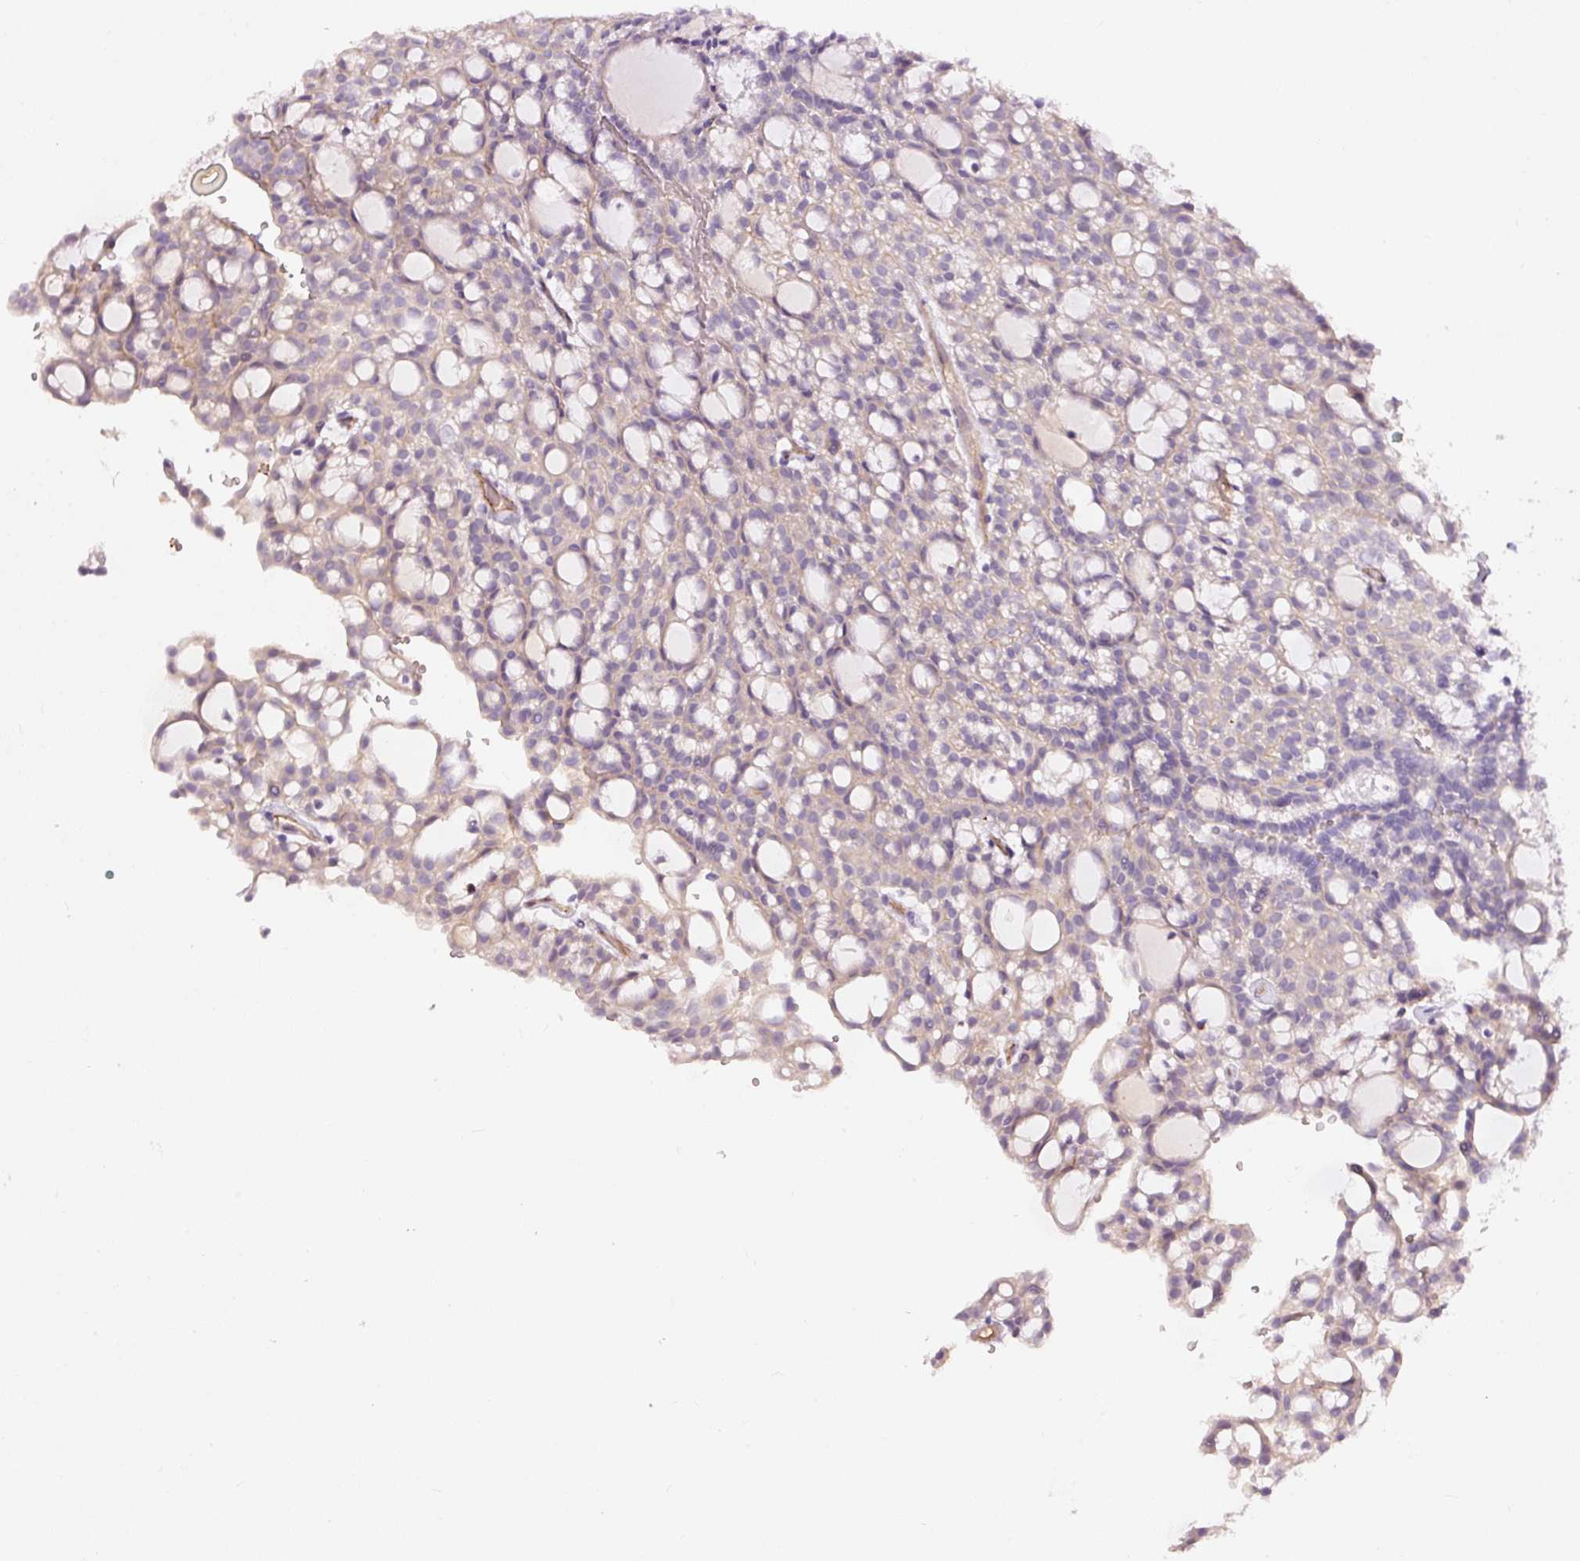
{"staining": {"intensity": "negative", "quantity": "none", "location": "none"}, "tissue": "renal cancer", "cell_type": "Tumor cells", "image_type": "cancer", "snomed": [{"axis": "morphology", "description": "Adenocarcinoma, NOS"}, {"axis": "topography", "description": "Kidney"}], "caption": "Renal cancer stained for a protein using immunohistochemistry displays no expression tumor cells.", "gene": "ABCB4", "patient": {"sex": "male", "age": 63}}